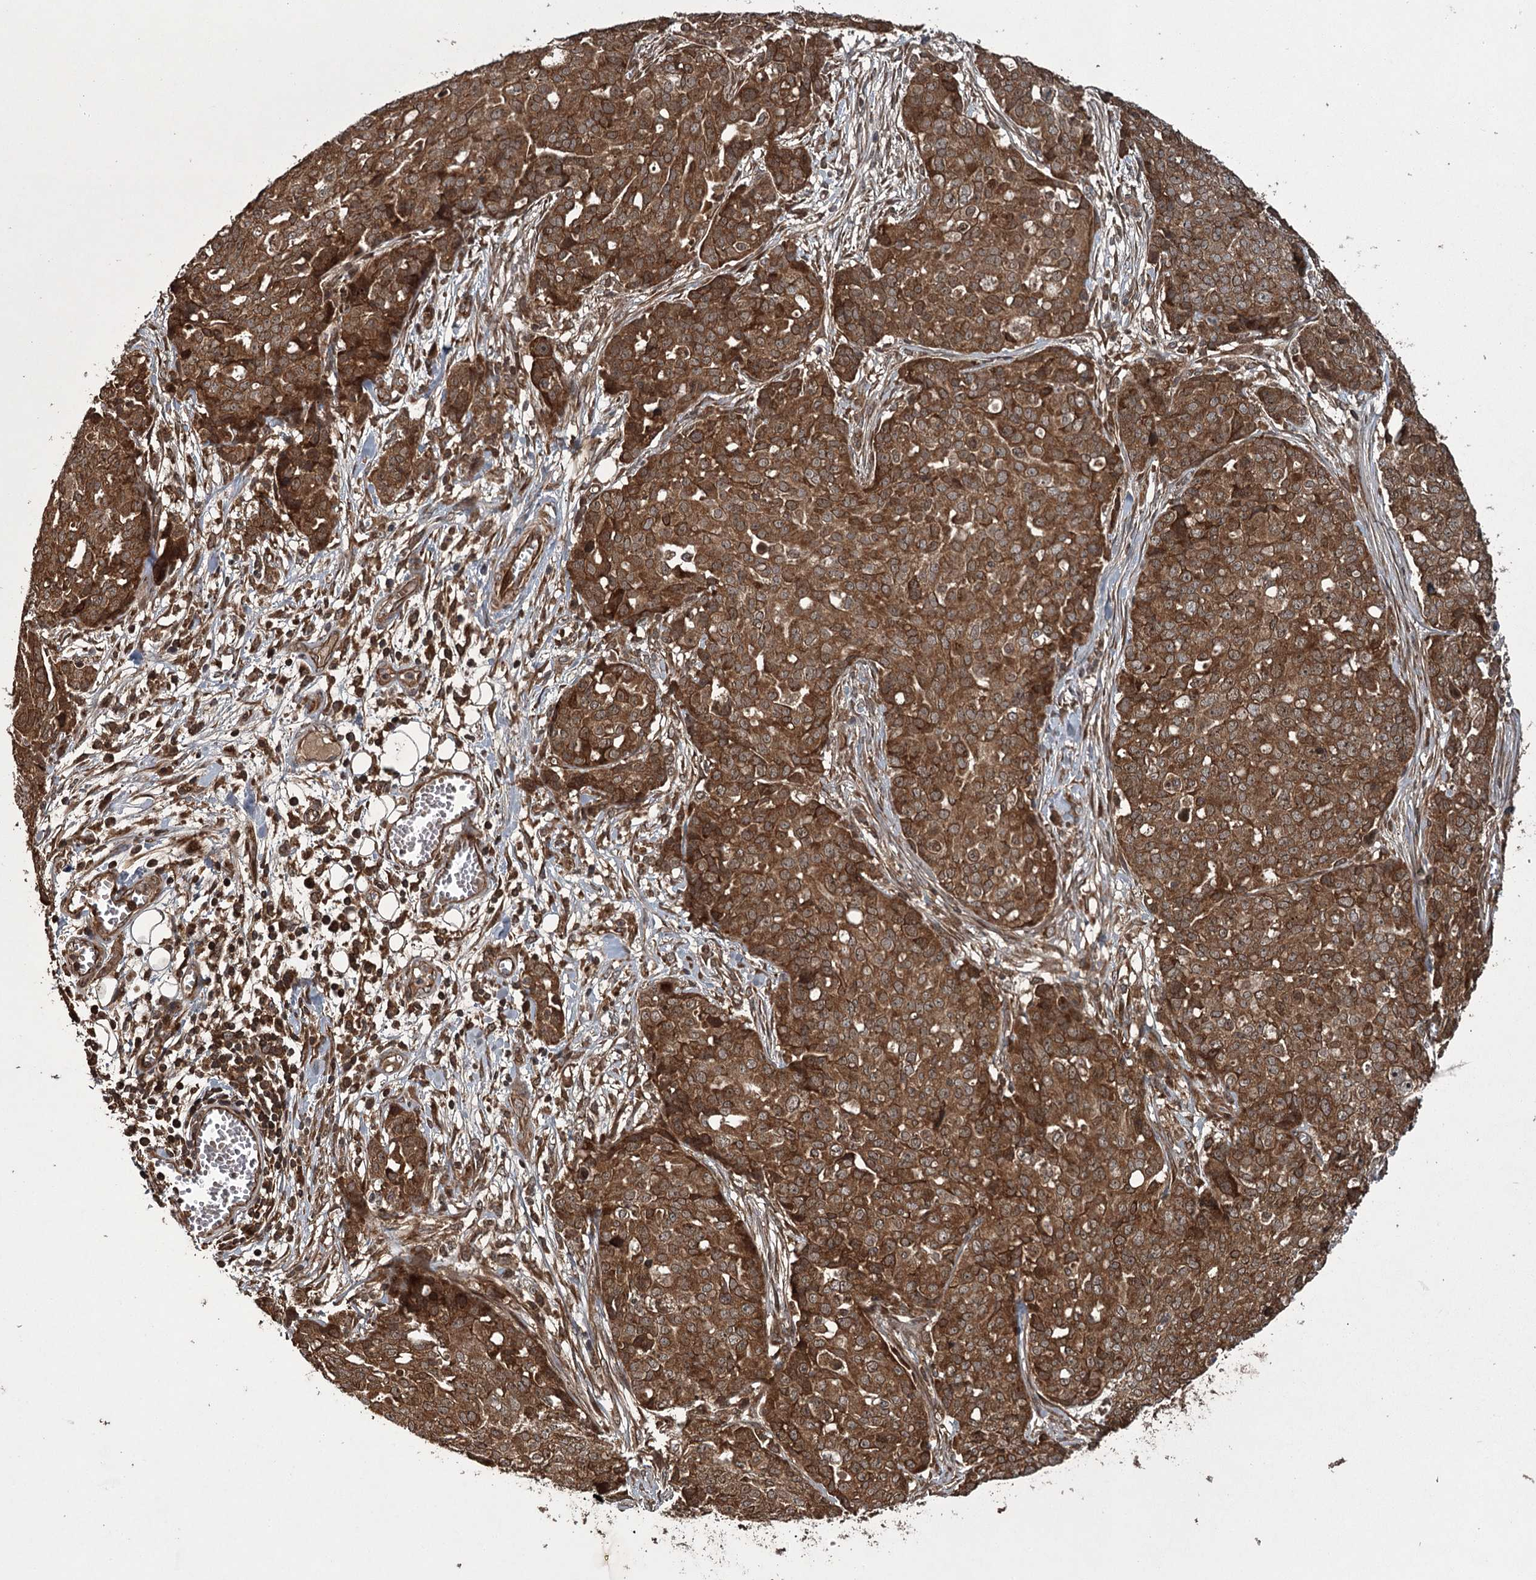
{"staining": {"intensity": "moderate", "quantity": ">75%", "location": "cytoplasmic/membranous"}, "tissue": "ovarian cancer", "cell_type": "Tumor cells", "image_type": "cancer", "snomed": [{"axis": "morphology", "description": "Cystadenocarcinoma, serous, NOS"}, {"axis": "topography", "description": "Soft tissue"}, {"axis": "topography", "description": "Ovary"}], "caption": "About >75% of tumor cells in human ovarian cancer (serous cystadenocarcinoma) exhibit moderate cytoplasmic/membranous protein staining as visualized by brown immunohistochemical staining.", "gene": "RPAP3", "patient": {"sex": "female", "age": 57}}